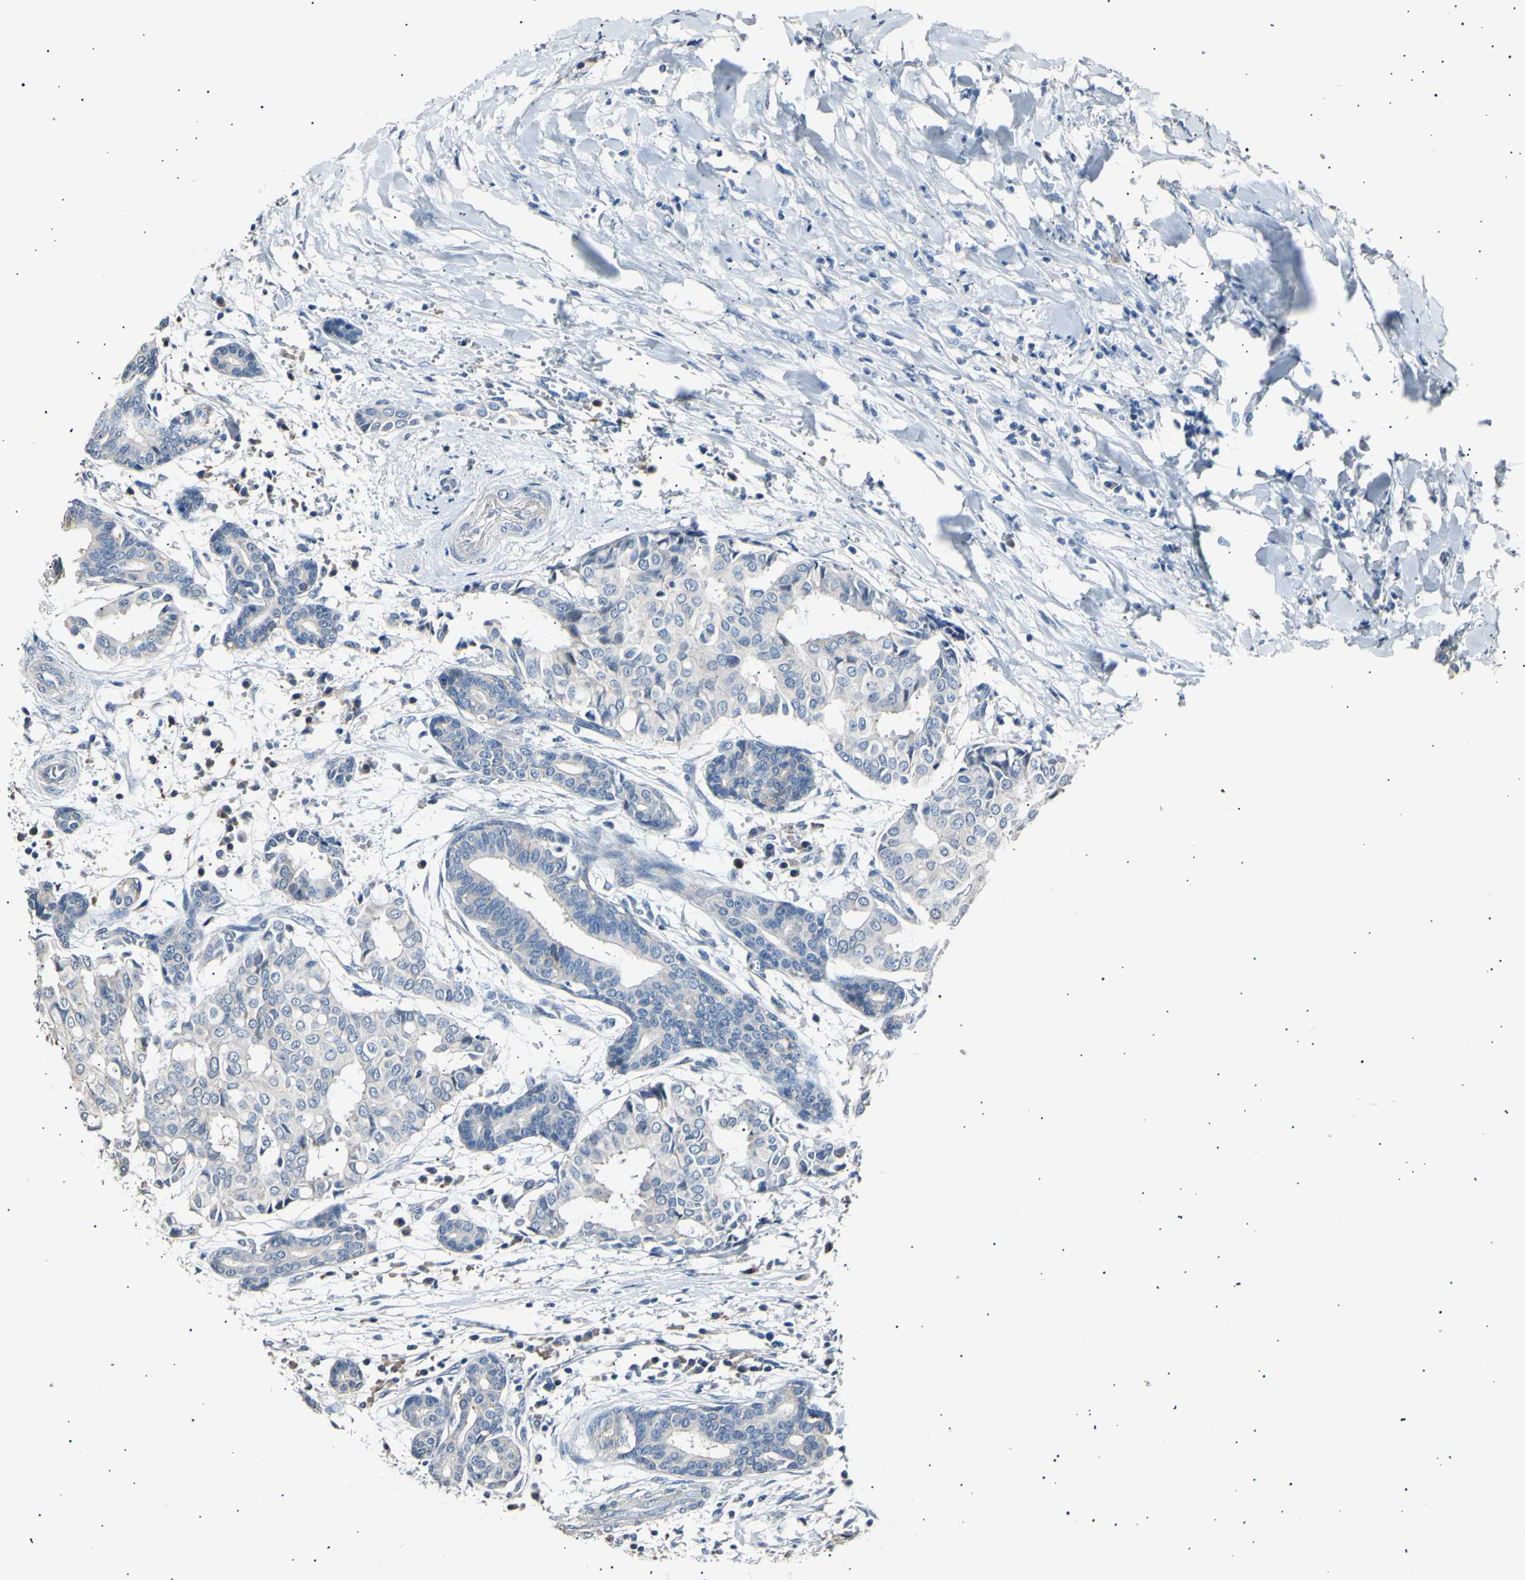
{"staining": {"intensity": "negative", "quantity": "none", "location": "none"}, "tissue": "head and neck cancer", "cell_type": "Tumor cells", "image_type": "cancer", "snomed": [{"axis": "morphology", "description": "Adenocarcinoma, NOS"}, {"axis": "topography", "description": "Salivary gland"}, {"axis": "topography", "description": "Head-Neck"}], "caption": "DAB (3,3'-diaminobenzidine) immunohistochemical staining of head and neck cancer reveals no significant expression in tumor cells.", "gene": "LDLR", "patient": {"sex": "female", "age": 59}}